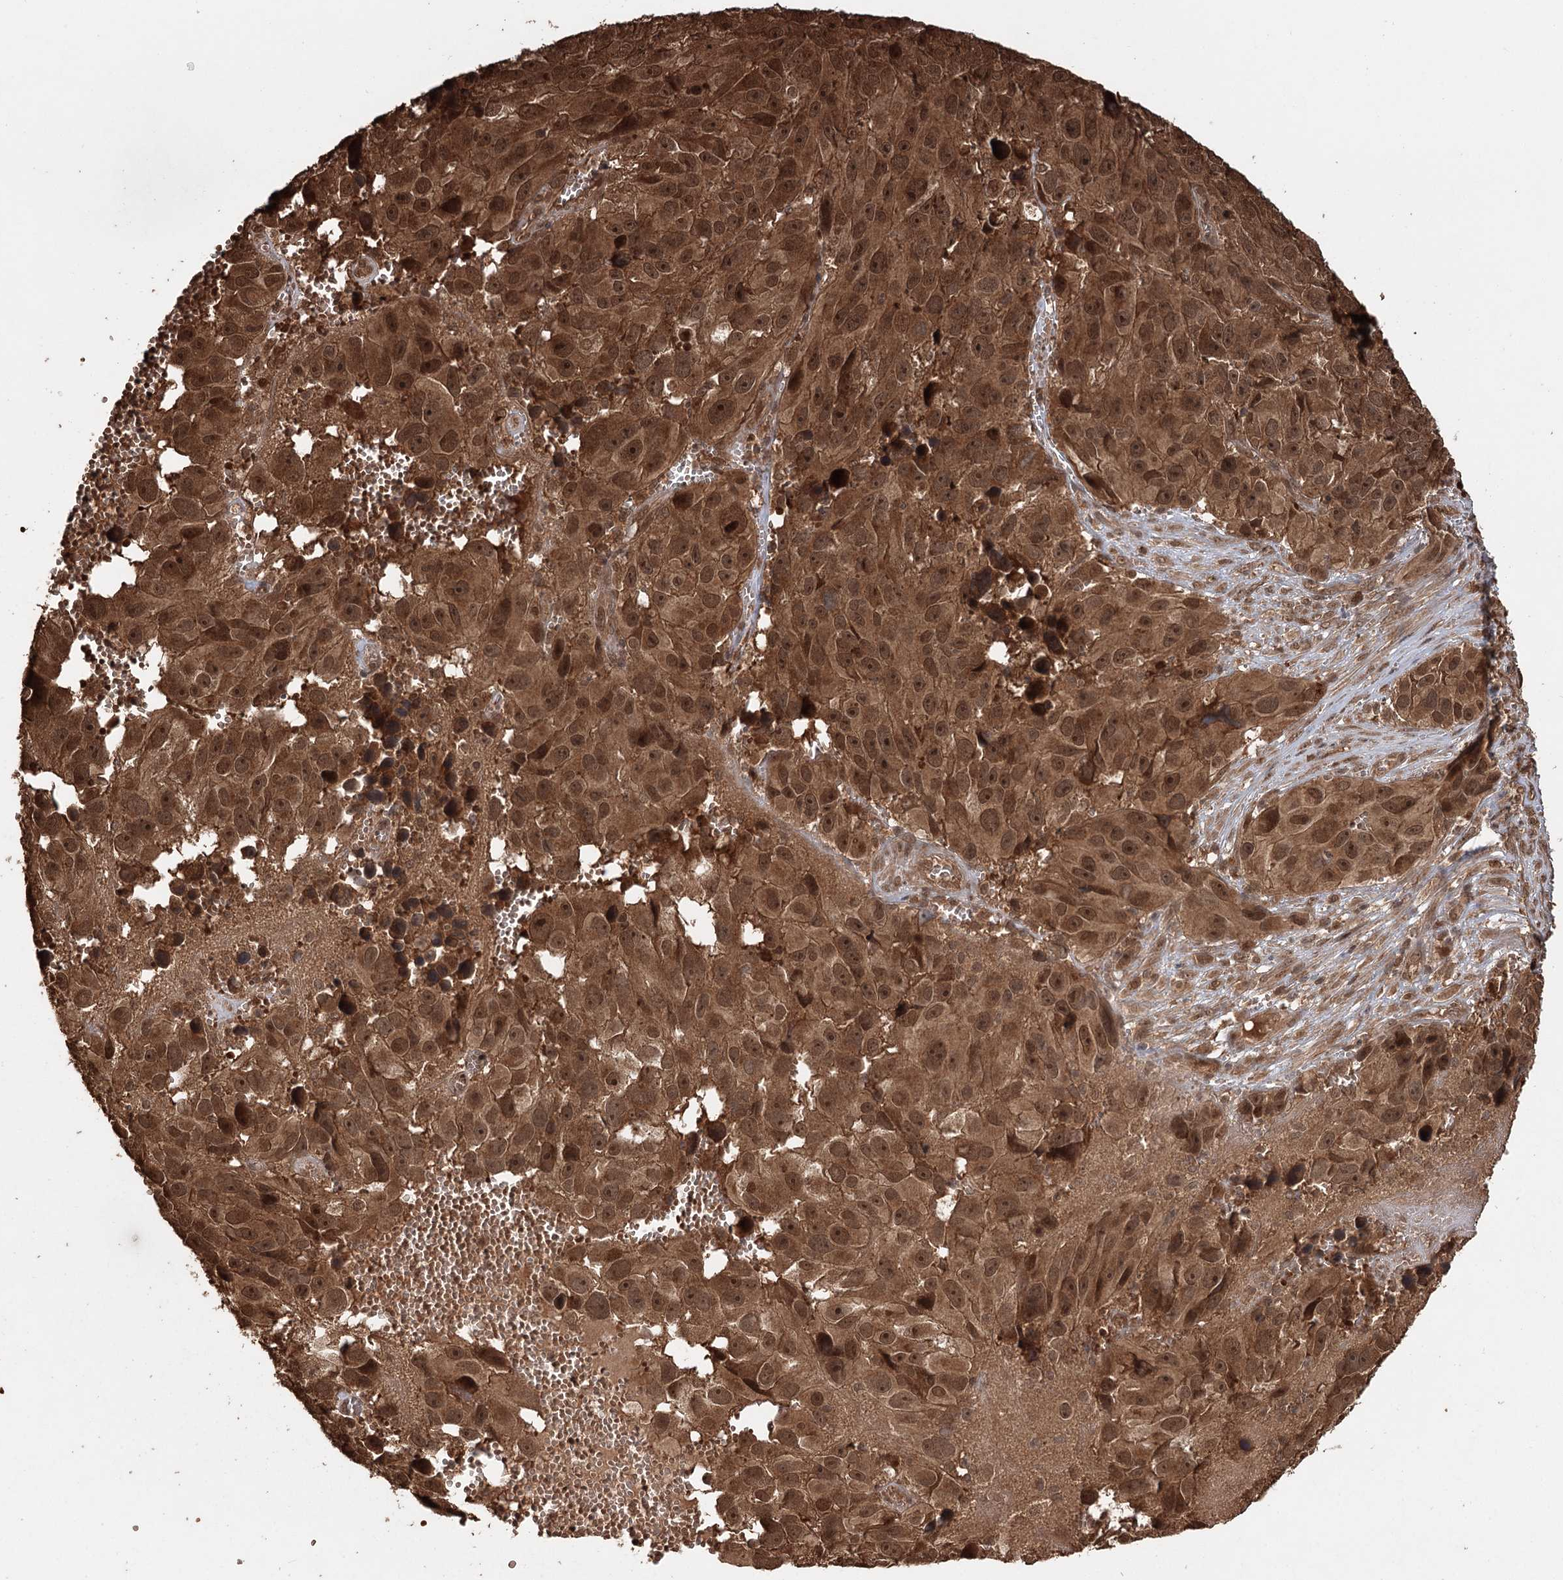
{"staining": {"intensity": "moderate", "quantity": ">75%", "location": "cytoplasmic/membranous,nuclear"}, "tissue": "melanoma", "cell_type": "Tumor cells", "image_type": "cancer", "snomed": [{"axis": "morphology", "description": "Malignant melanoma, NOS"}, {"axis": "topography", "description": "Skin"}], "caption": "IHC staining of malignant melanoma, which demonstrates medium levels of moderate cytoplasmic/membranous and nuclear positivity in approximately >75% of tumor cells indicating moderate cytoplasmic/membranous and nuclear protein positivity. The staining was performed using DAB (3,3'-diaminobenzidine) (brown) for protein detection and nuclei were counterstained in hematoxylin (blue).", "gene": "N6AMT1", "patient": {"sex": "male", "age": 84}}